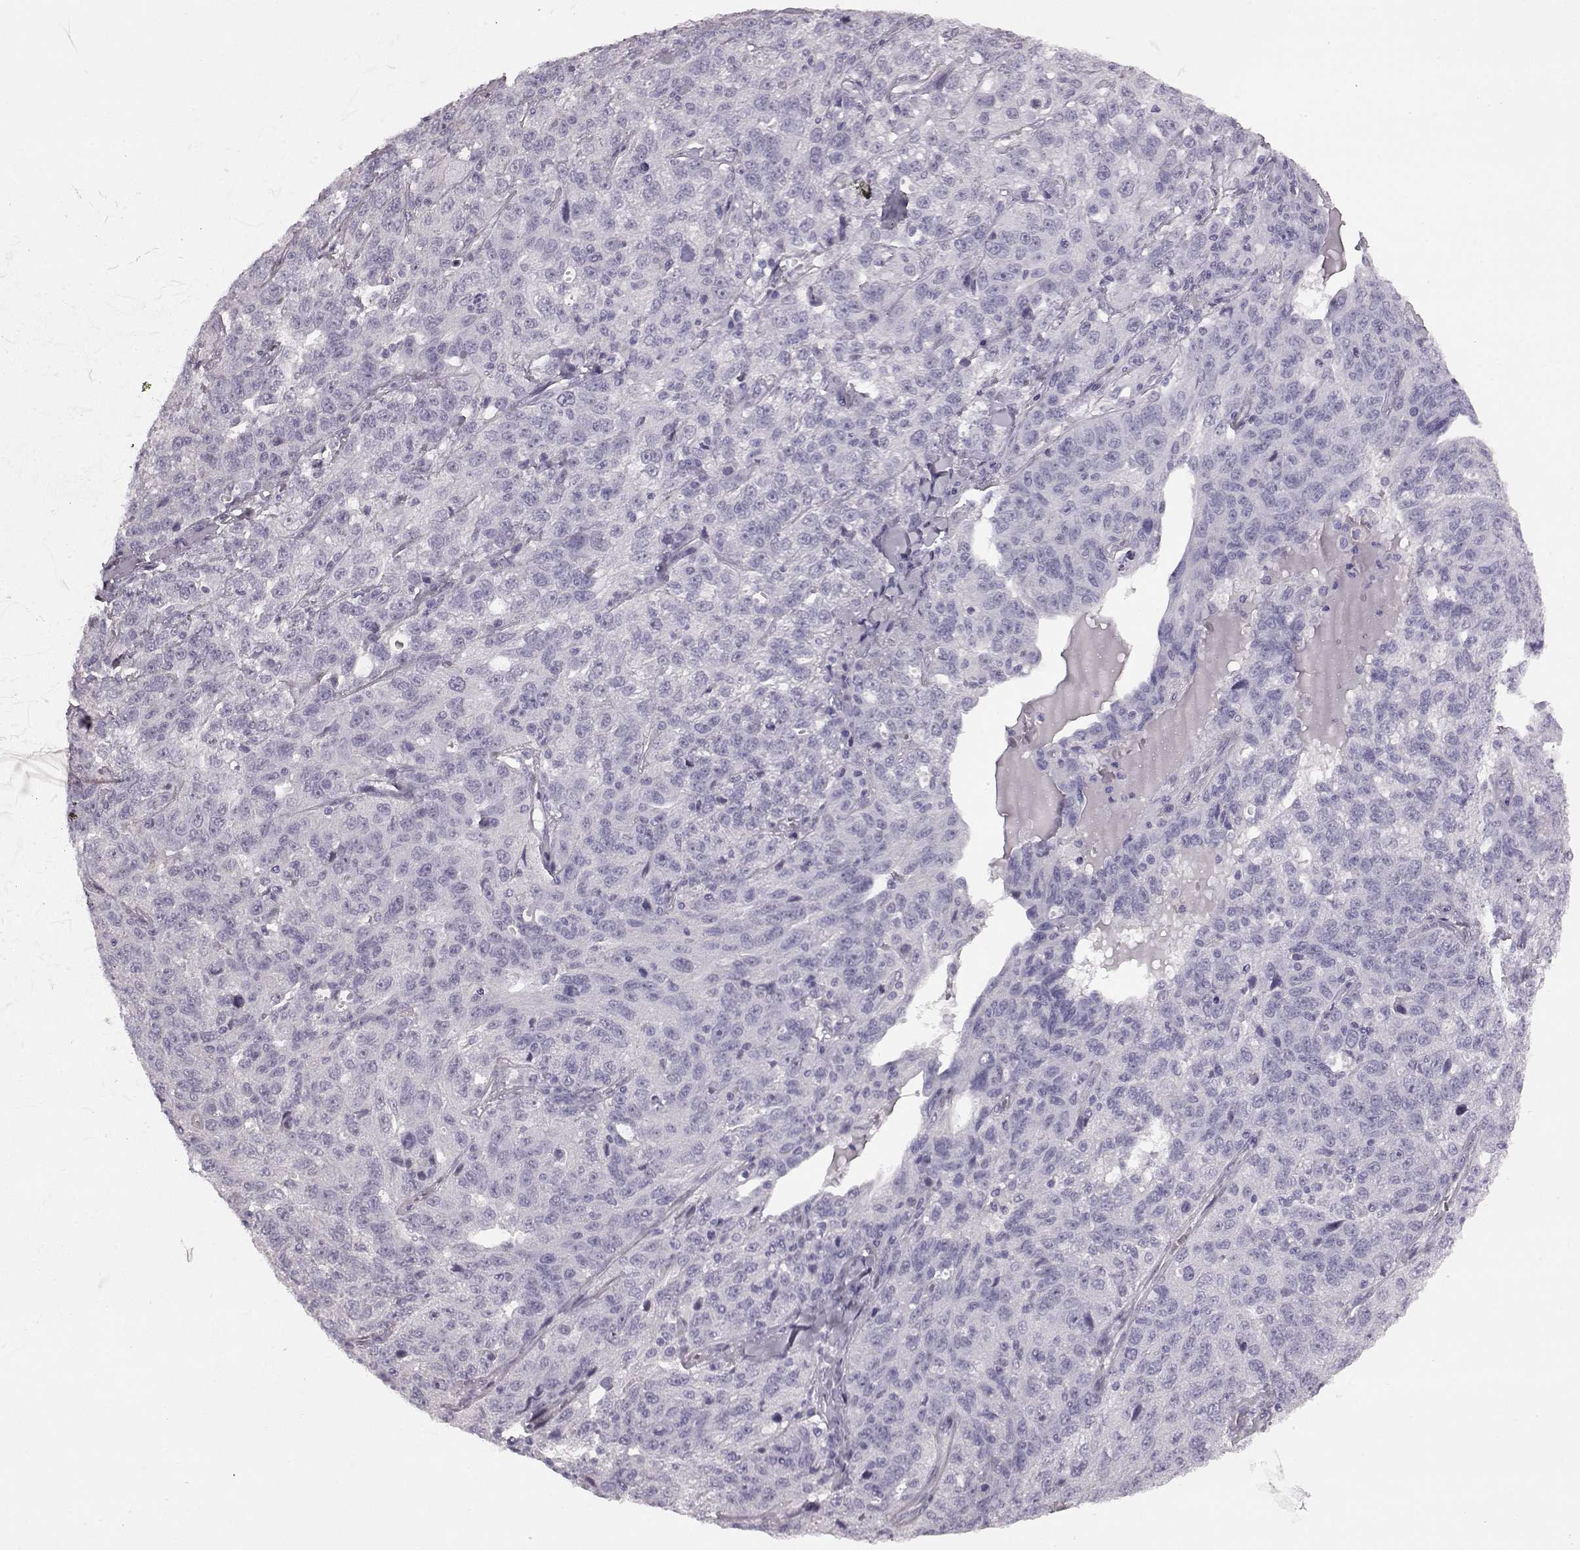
{"staining": {"intensity": "negative", "quantity": "none", "location": "none"}, "tissue": "ovarian cancer", "cell_type": "Tumor cells", "image_type": "cancer", "snomed": [{"axis": "morphology", "description": "Cystadenocarcinoma, serous, NOS"}, {"axis": "topography", "description": "Ovary"}], "caption": "A high-resolution image shows immunohistochemistry staining of ovarian cancer (serous cystadenocarcinoma), which reveals no significant staining in tumor cells. (DAB IHC visualized using brightfield microscopy, high magnification).", "gene": "PRPH2", "patient": {"sex": "female", "age": 71}}